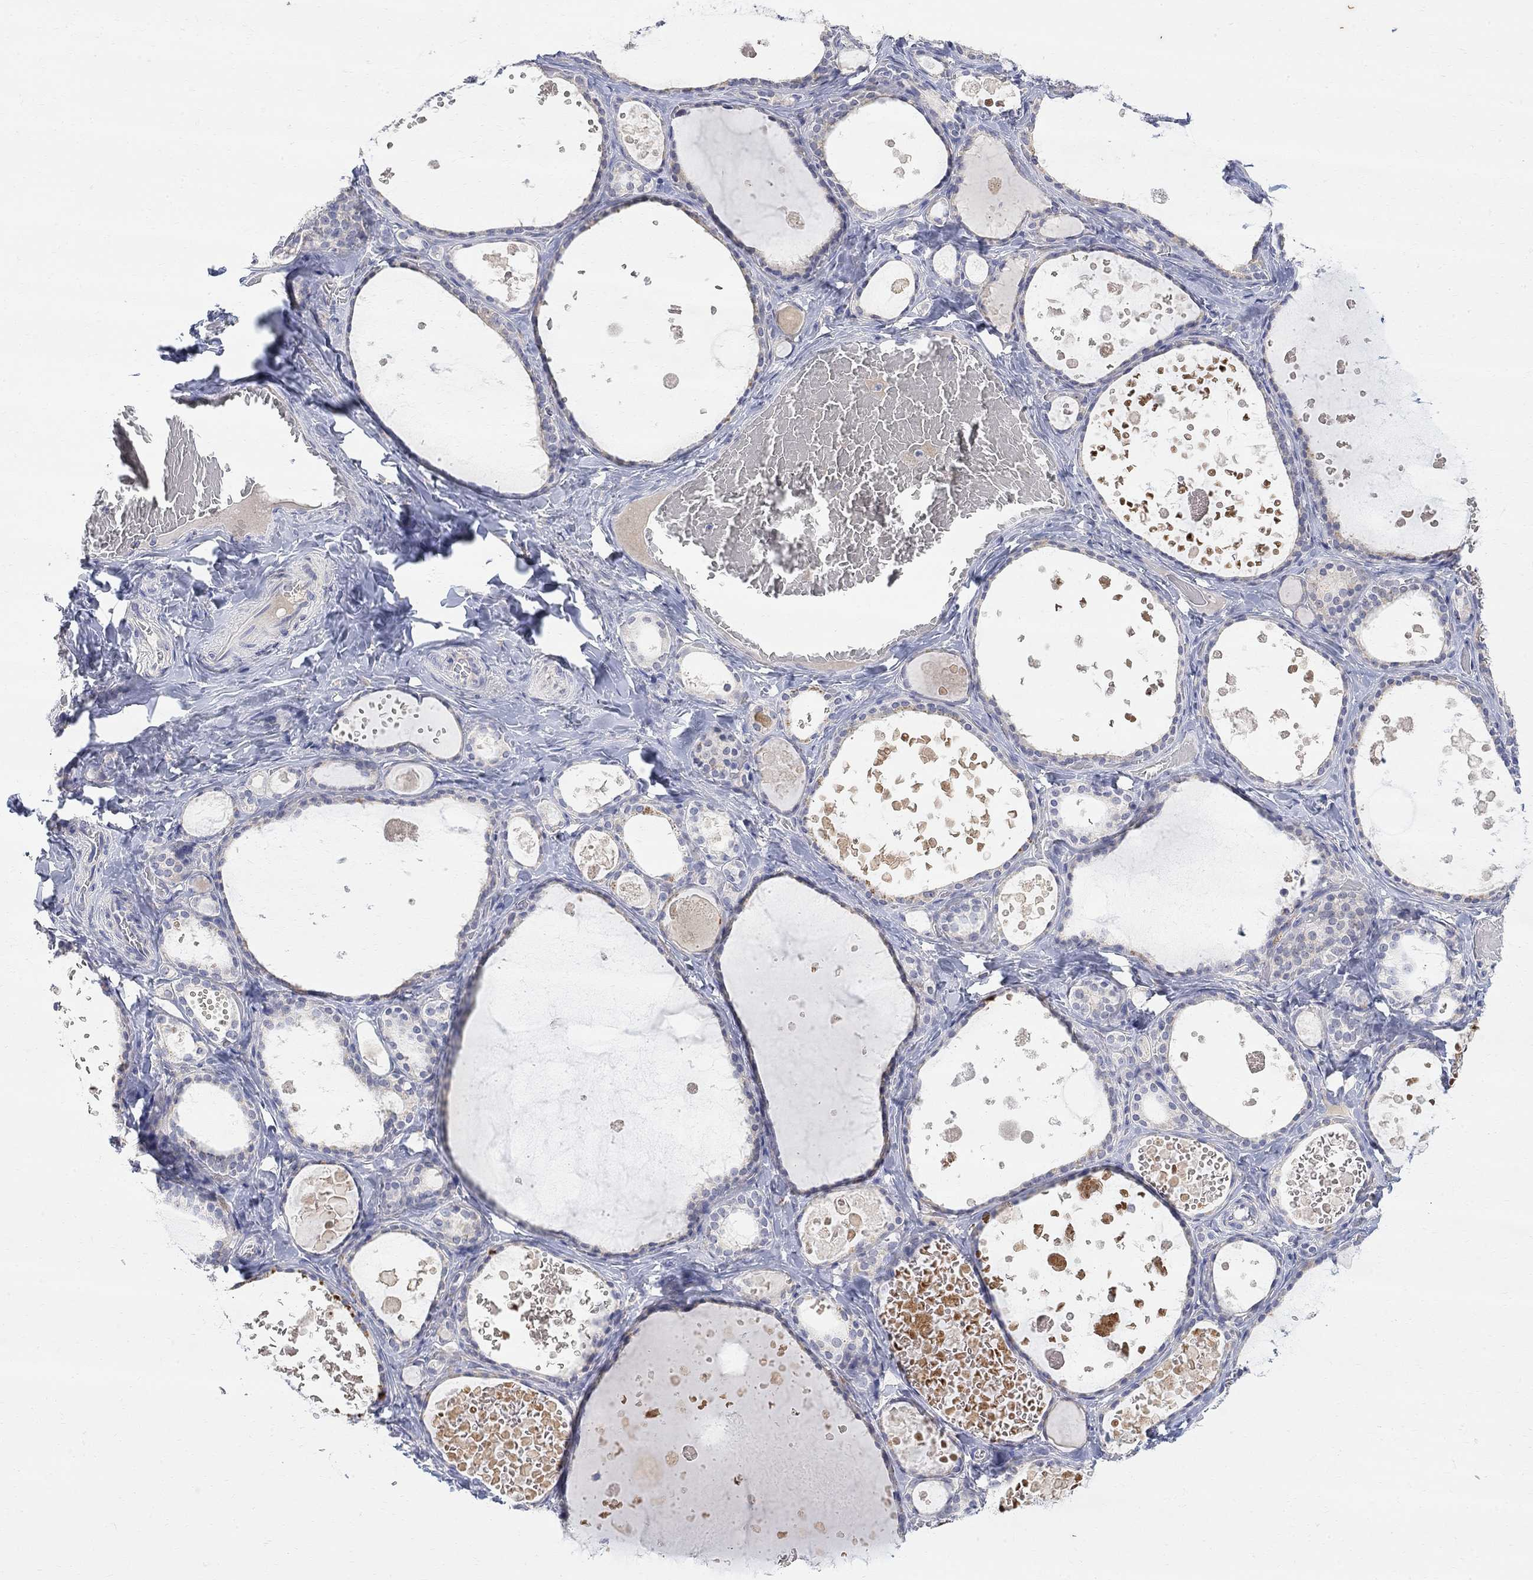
{"staining": {"intensity": "negative", "quantity": "none", "location": "none"}, "tissue": "thyroid gland", "cell_type": "Glandular cells", "image_type": "normal", "snomed": [{"axis": "morphology", "description": "Normal tissue, NOS"}, {"axis": "topography", "description": "Thyroid gland"}], "caption": "The immunohistochemistry image has no significant staining in glandular cells of thyroid gland.", "gene": "FNDC5", "patient": {"sex": "female", "age": 56}}